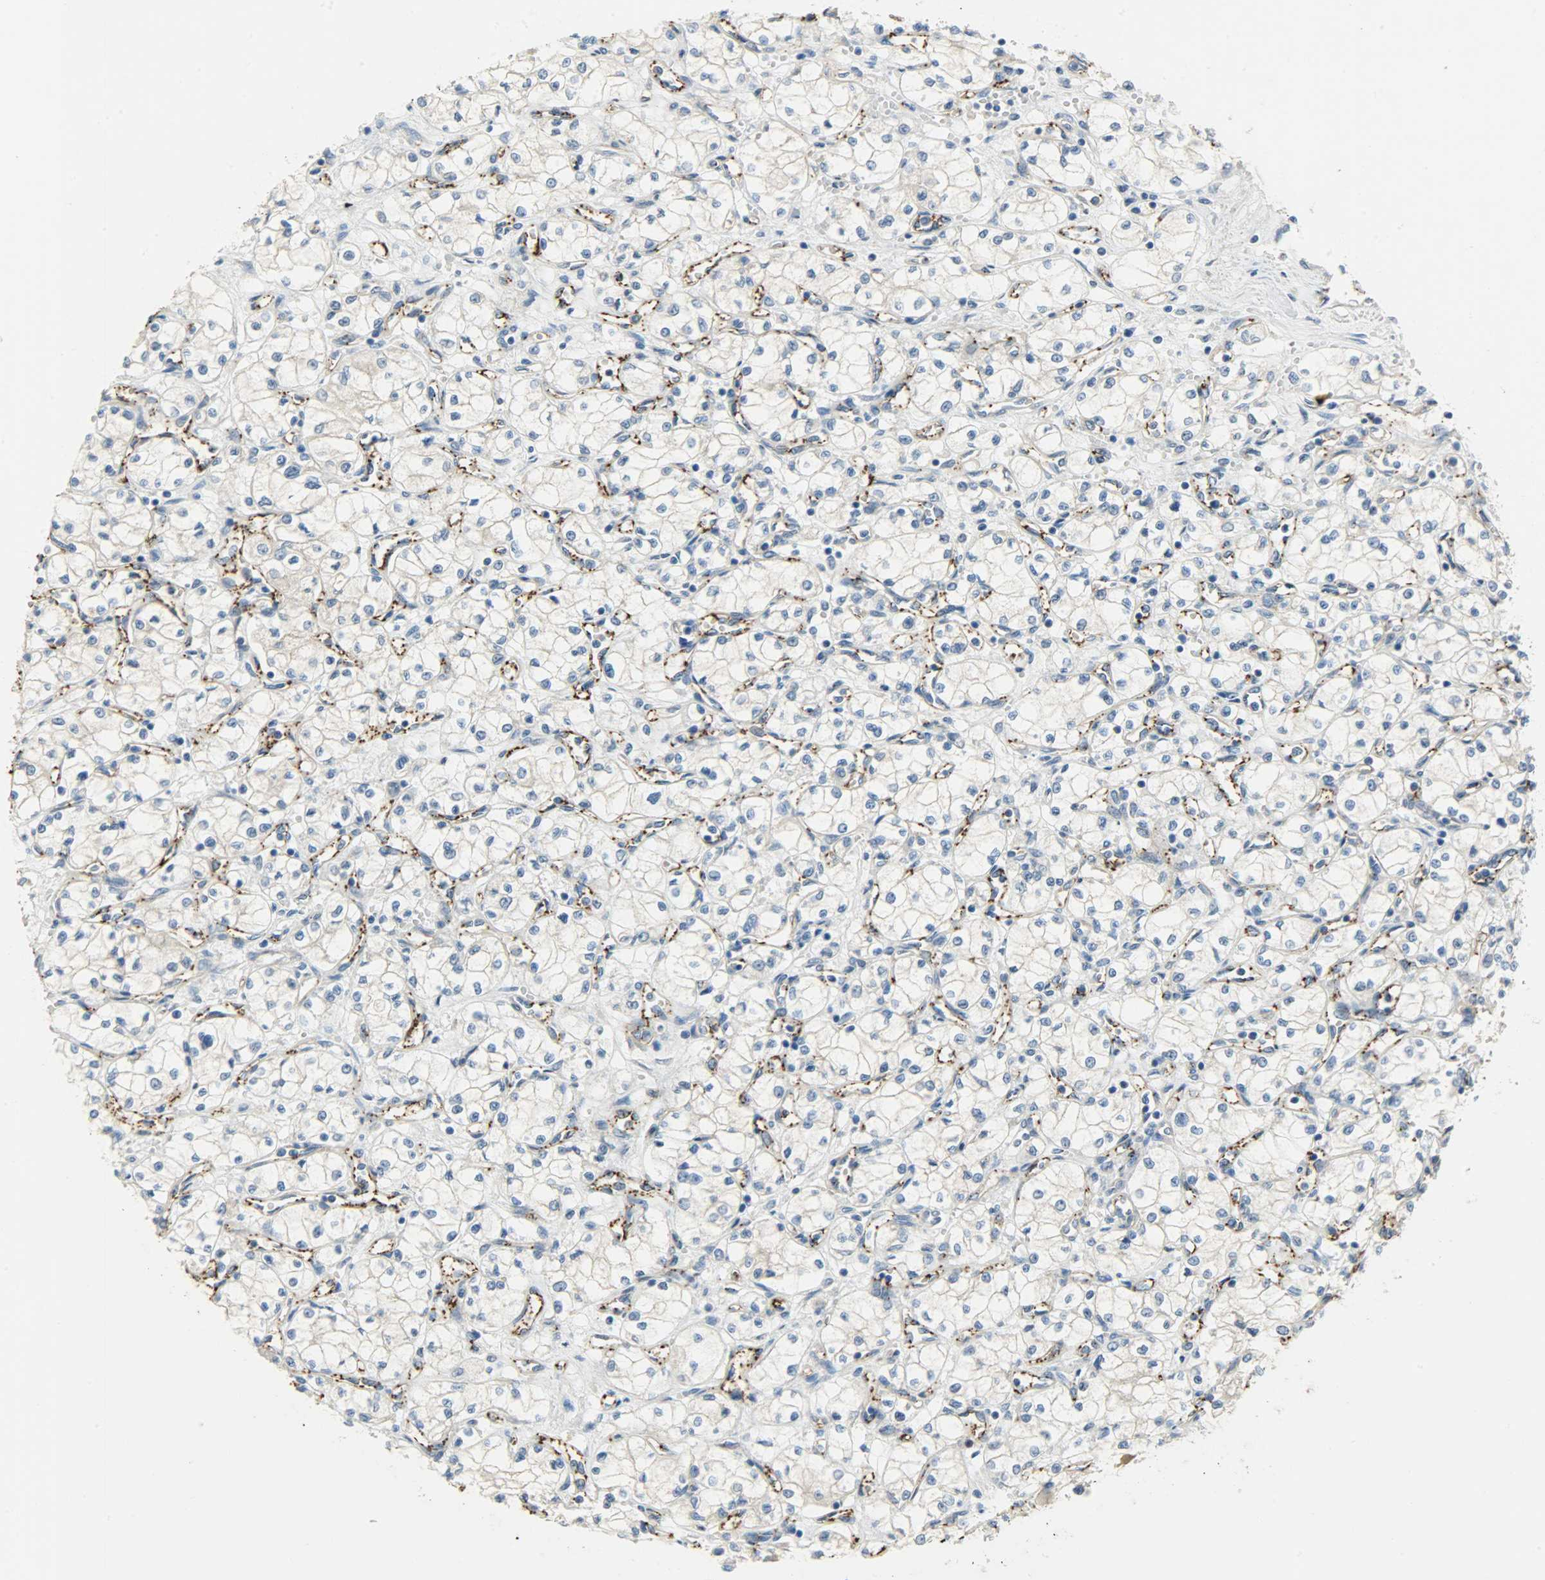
{"staining": {"intensity": "negative", "quantity": "none", "location": "none"}, "tissue": "renal cancer", "cell_type": "Tumor cells", "image_type": "cancer", "snomed": [{"axis": "morphology", "description": "Normal tissue, NOS"}, {"axis": "morphology", "description": "Adenocarcinoma, NOS"}, {"axis": "topography", "description": "Kidney"}], "caption": "DAB immunohistochemical staining of human adenocarcinoma (renal) shows no significant staining in tumor cells.", "gene": "KIAA1217", "patient": {"sex": "male", "age": 59}}